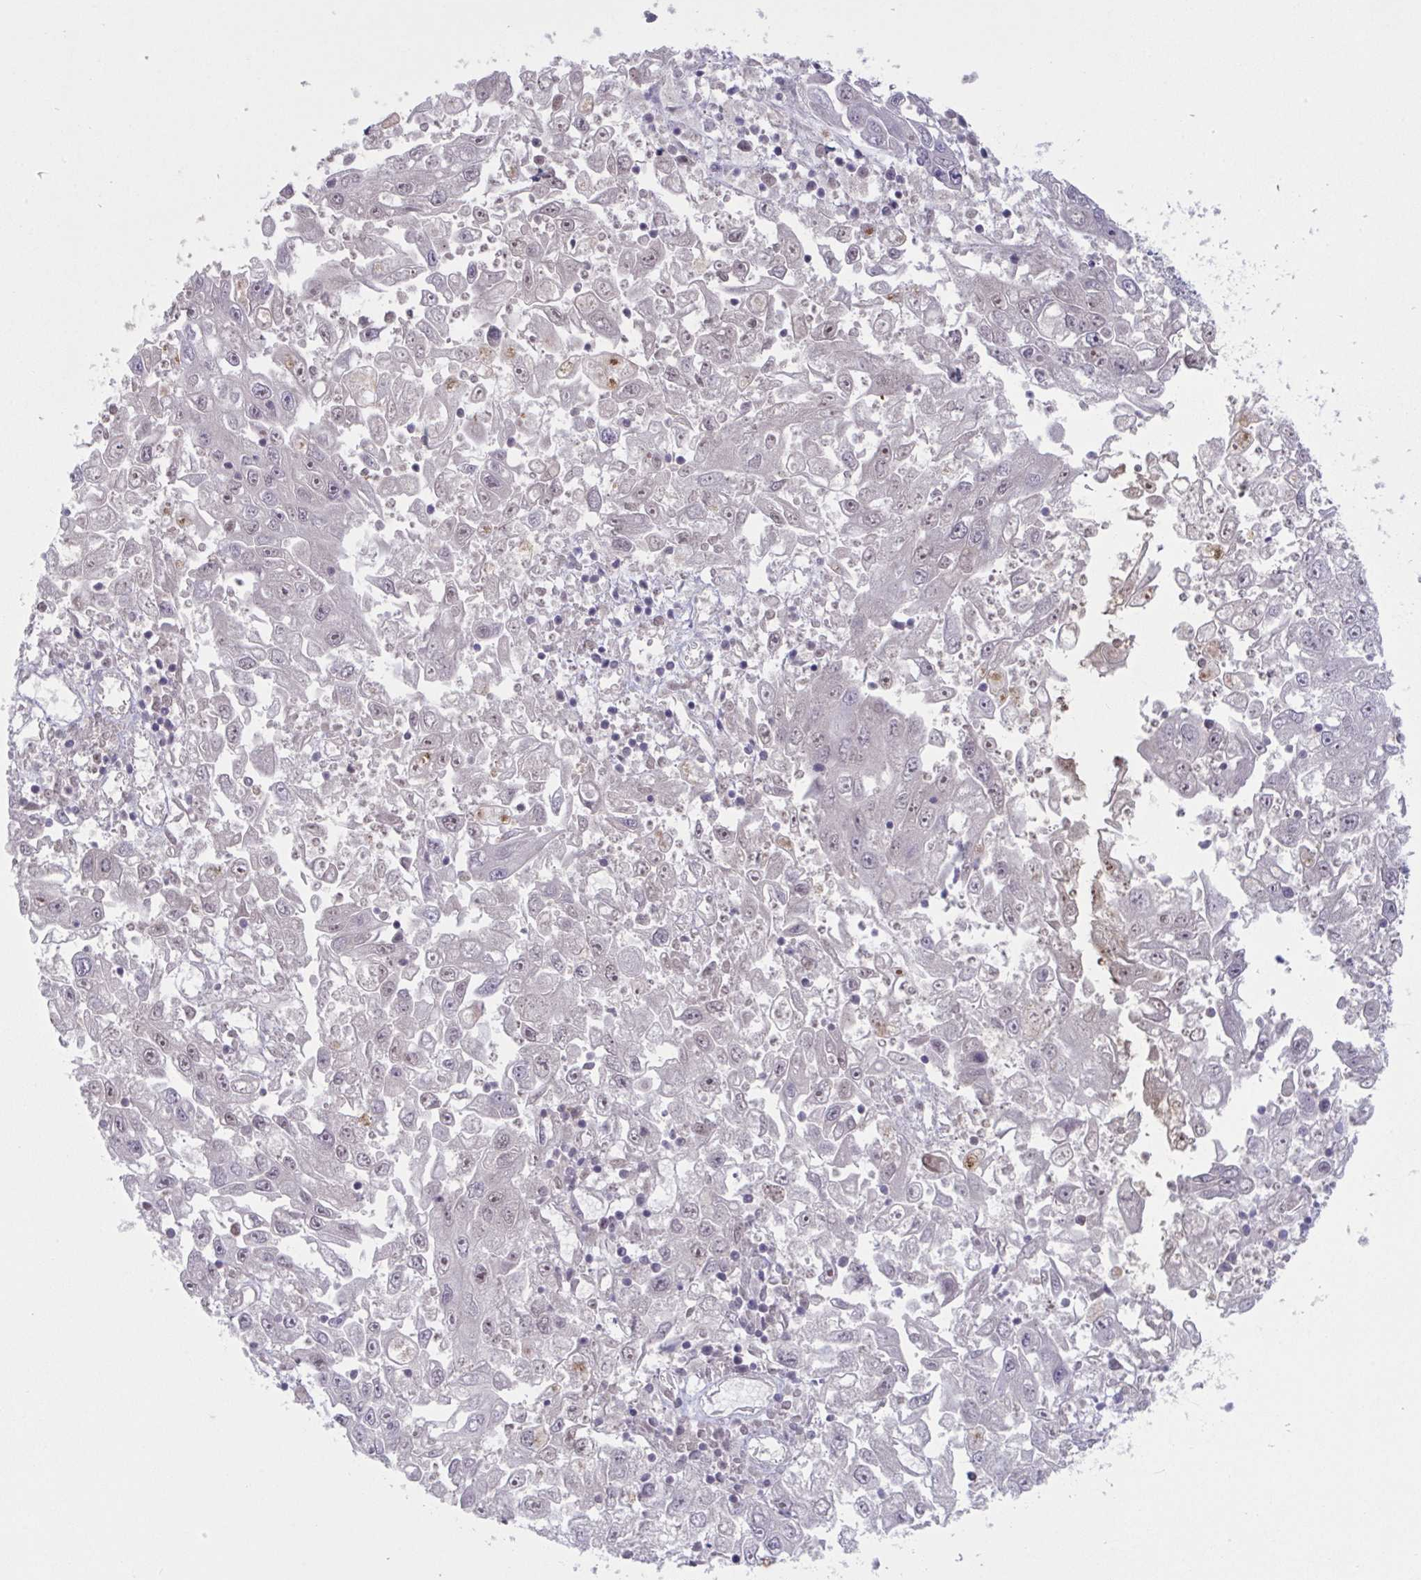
{"staining": {"intensity": "weak", "quantity": "<25%", "location": "nuclear"}, "tissue": "endometrial cancer", "cell_type": "Tumor cells", "image_type": "cancer", "snomed": [{"axis": "morphology", "description": "Adenocarcinoma, NOS"}, {"axis": "topography", "description": "Uterus"}], "caption": "Endometrial cancer (adenocarcinoma) was stained to show a protein in brown. There is no significant staining in tumor cells.", "gene": "RIOK1", "patient": {"sex": "female", "age": 62}}